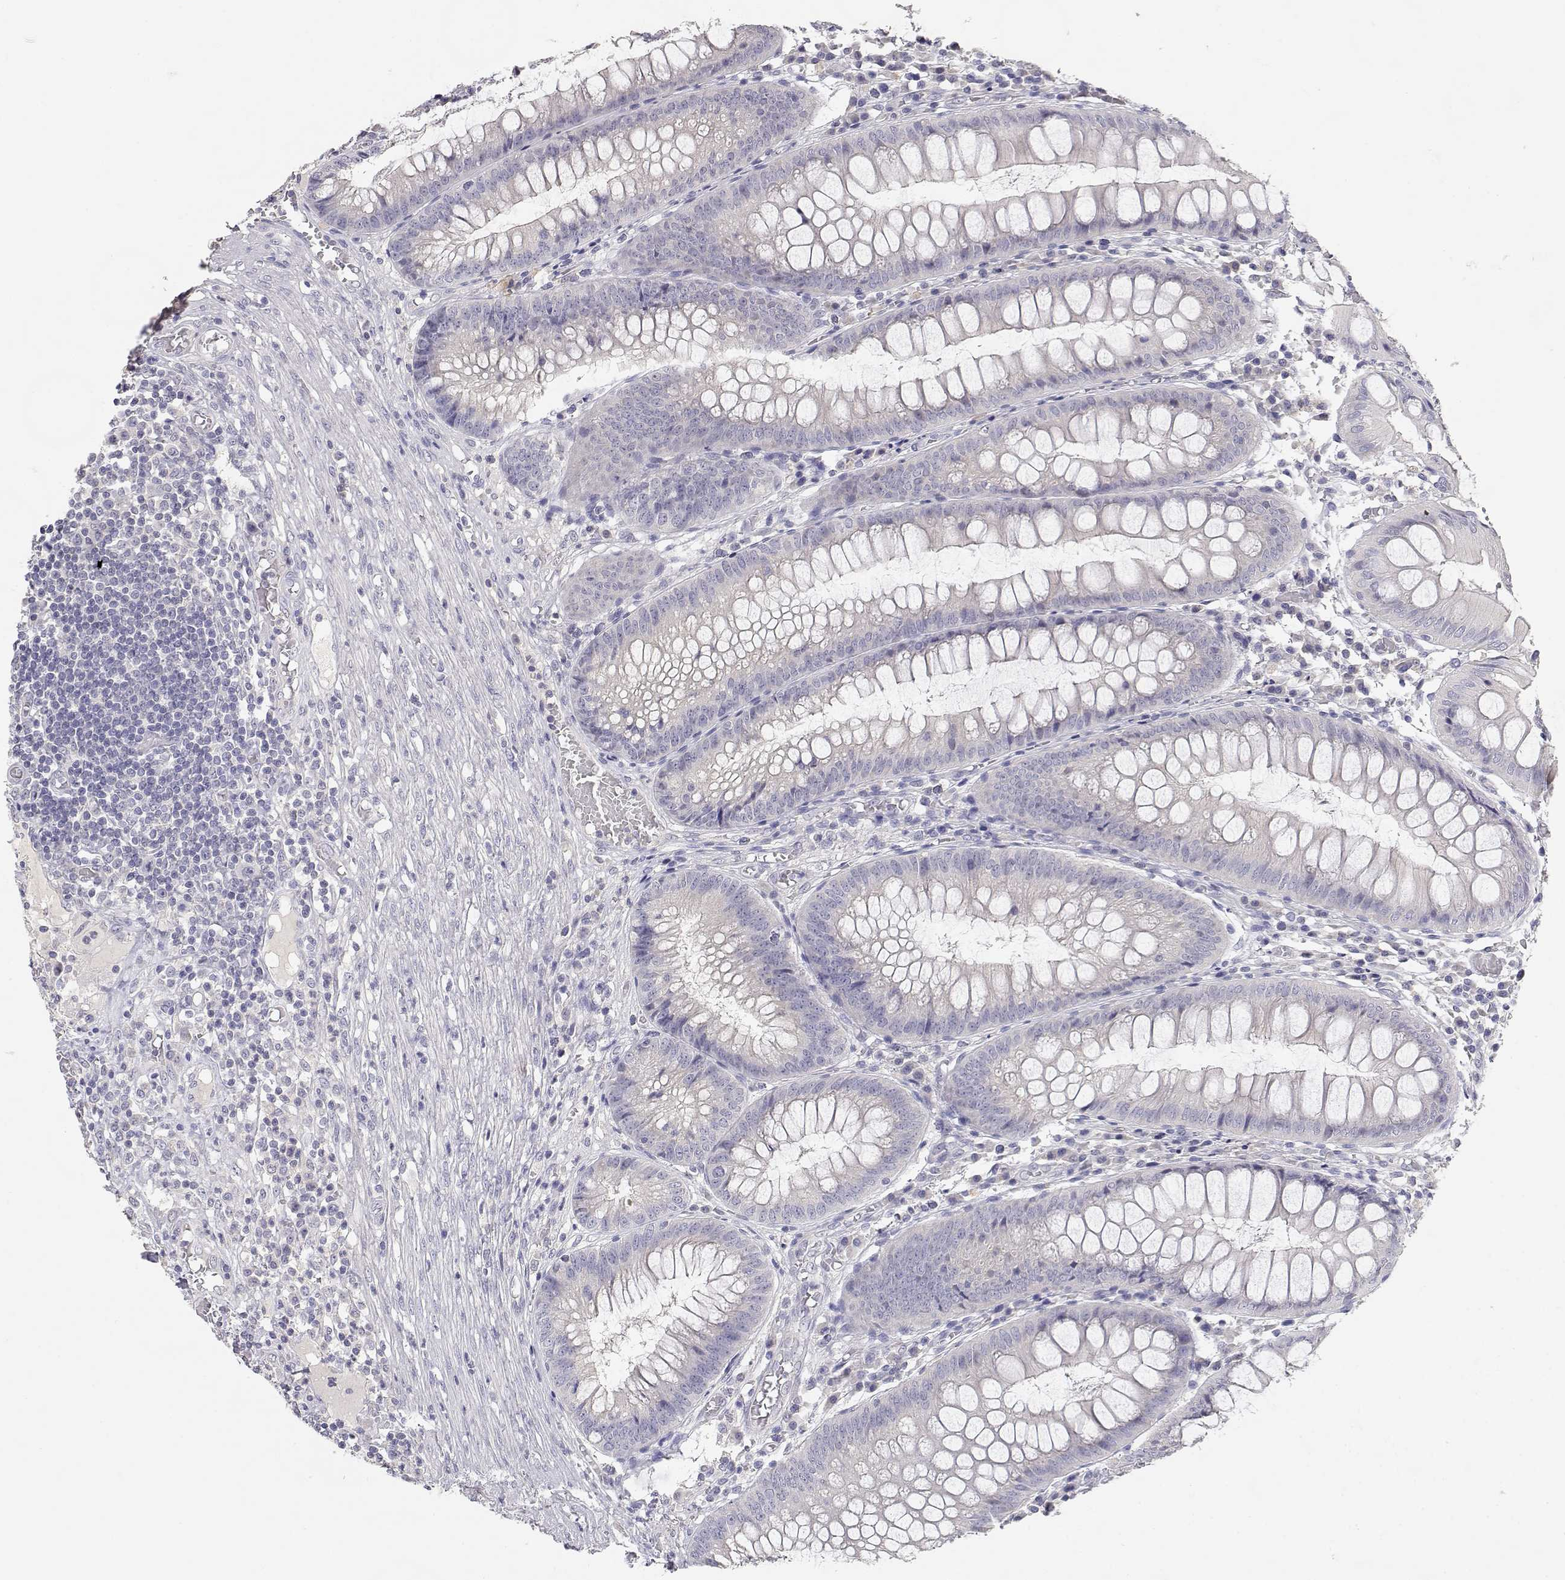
{"staining": {"intensity": "negative", "quantity": "none", "location": "none"}, "tissue": "appendix", "cell_type": "Glandular cells", "image_type": "normal", "snomed": [{"axis": "morphology", "description": "Normal tissue, NOS"}, {"axis": "morphology", "description": "Inflammation, NOS"}, {"axis": "topography", "description": "Appendix"}], "caption": "High power microscopy histopathology image of an IHC micrograph of normal appendix, revealing no significant positivity in glandular cells. The staining was performed using DAB to visualize the protein expression in brown, while the nuclei were stained in blue with hematoxylin (Magnification: 20x).", "gene": "ADA", "patient": {"sex": "male", "age": 16}}